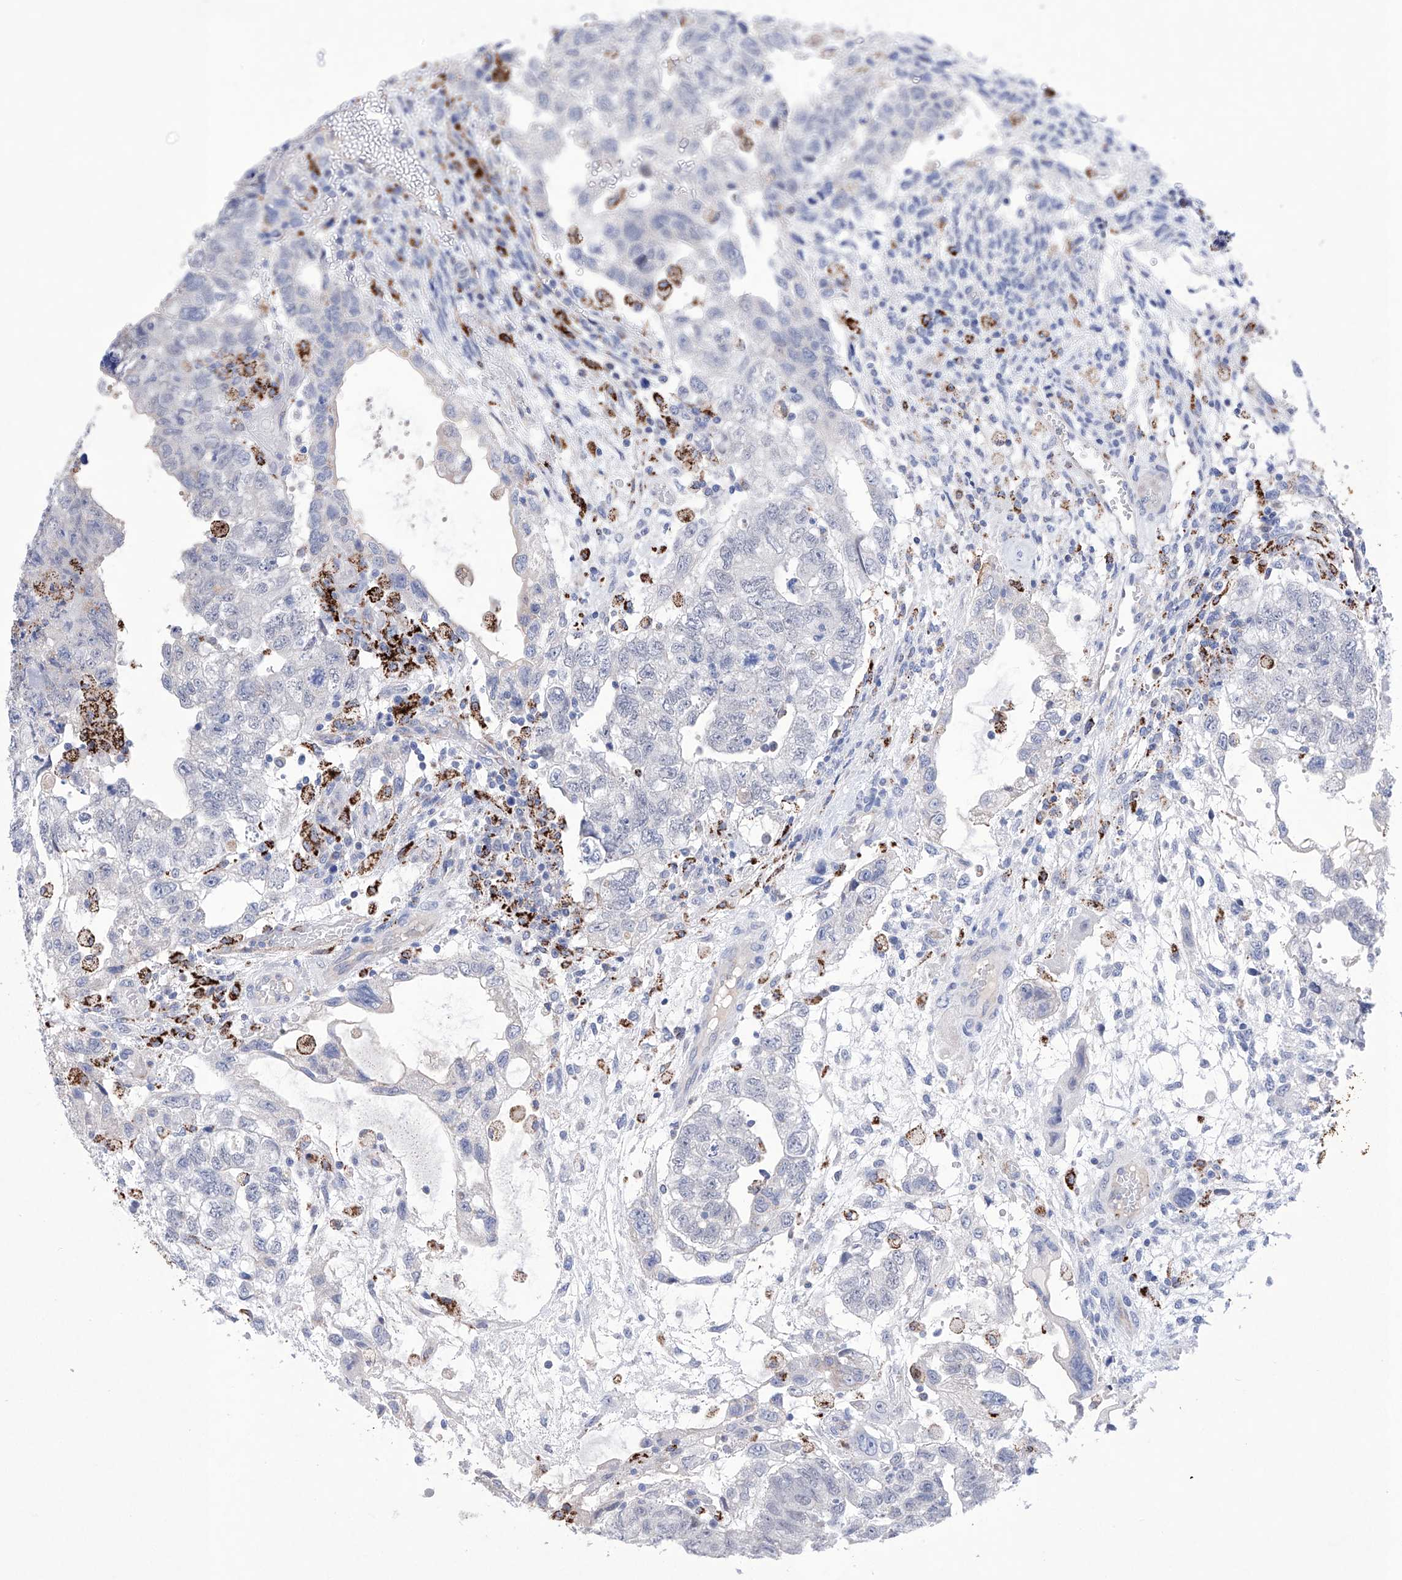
{"staining": {"intensity": "negative", "quantity": "none", "location": "none"}, "tissue": "testis cancer", "cell_type": "Tumor cells", "image_type": "cancer", "snomed": [{"axis": "morphology", "description": "Carcinoma, Embryonal, NOS"}, {"axis": "topography", "description": "Testis"}], "caption": "DAB (3,3'-diaminobenzidine) immunohistochemical staining of testis embryonal carcinoma reveals no significant positivity in tumor cells.", "gene": "NRROS", "patient": {"sex": "male", "age": 36}}